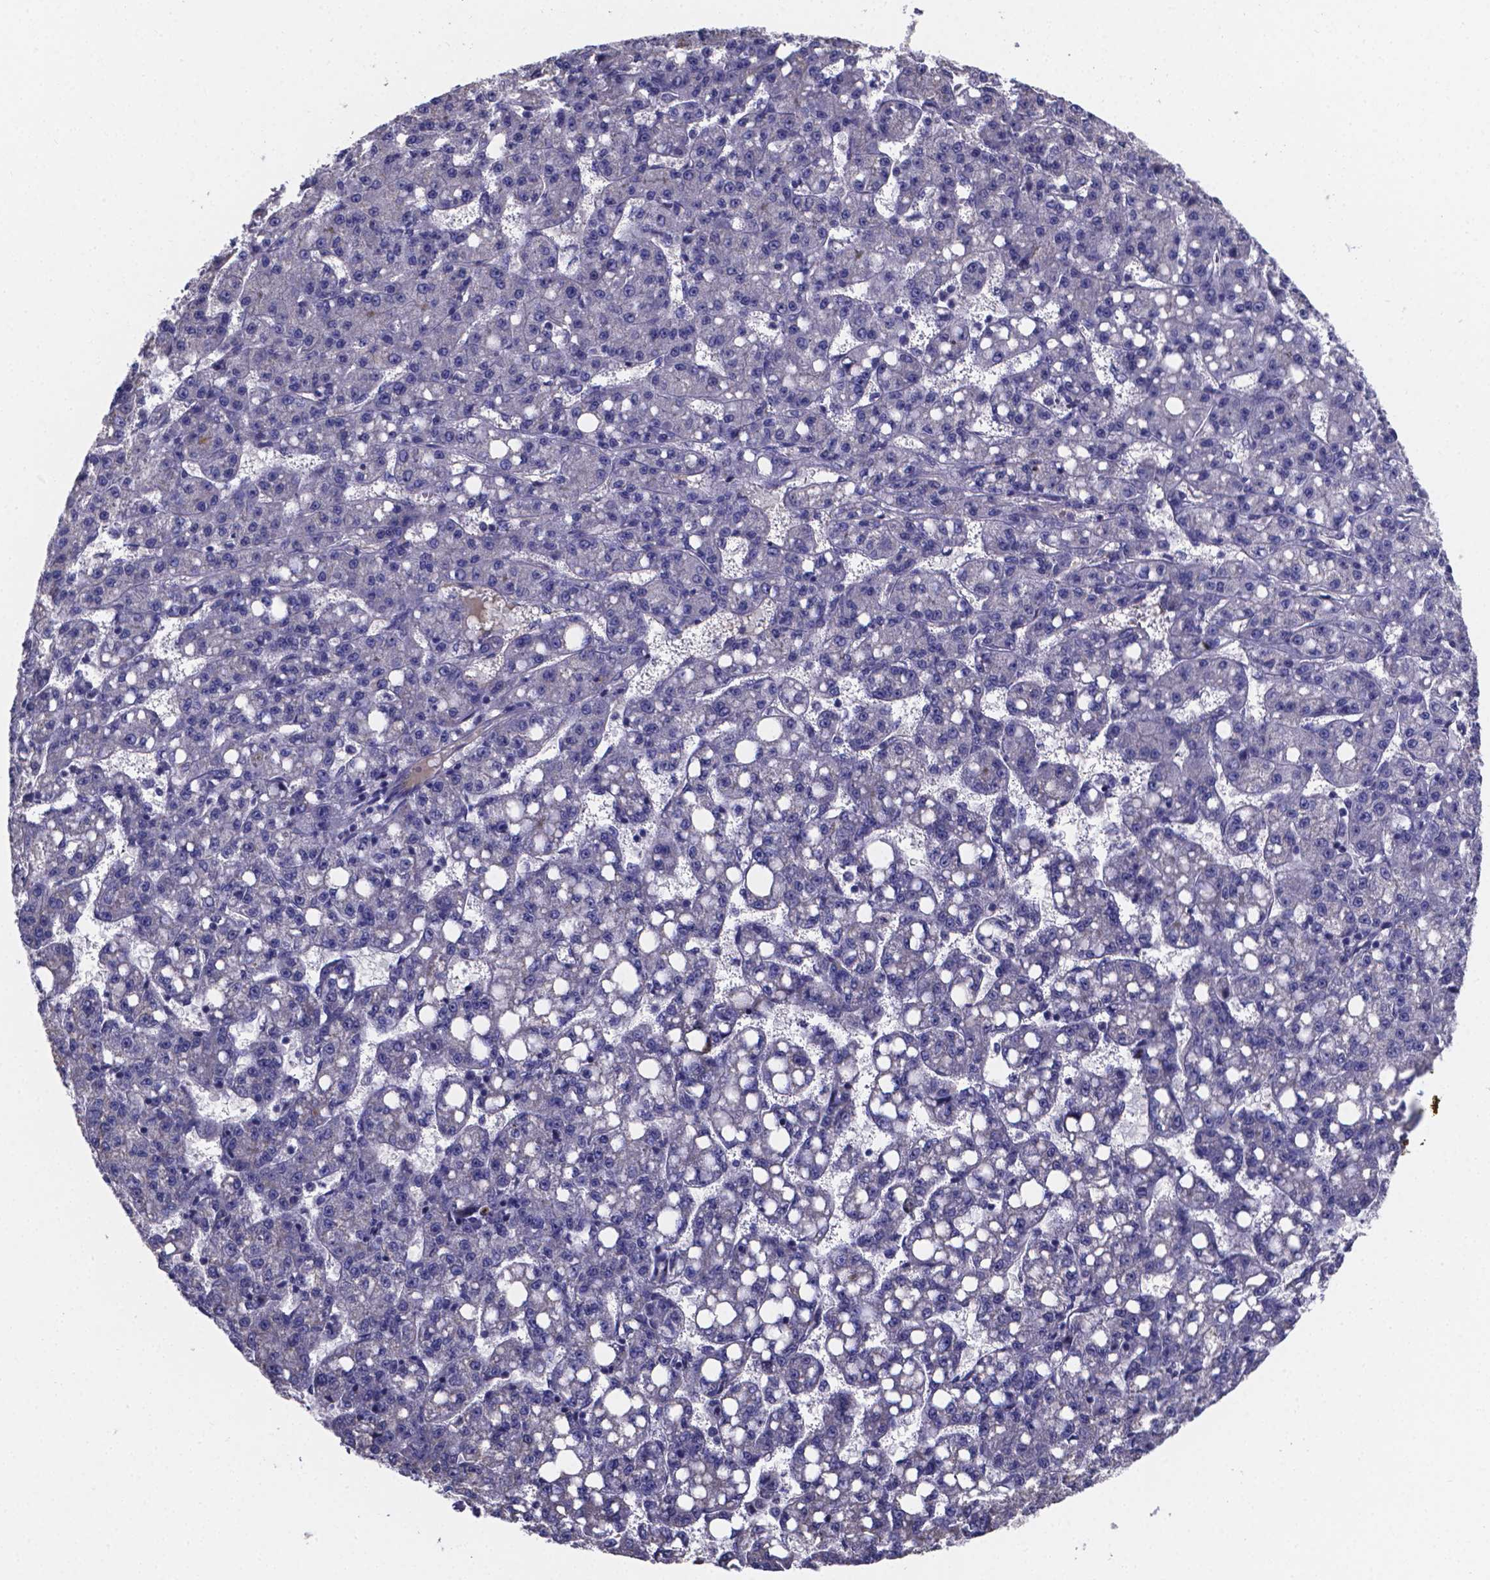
{"staining": {"intensity": "negative", "quantity": "none", "location": "none"}, "tissue": "liver cancer", "cell_type": "Tumor cells", "image_type": "cancer", "snomed": [{"axis": "morphology", "description": "Carcinoma, Hepatocellular, NOS"}, {"axis": "topography", "description": "Liver"}], "caption": "High magnification brightfield microscopy of liver cancer (hepatocellular carcinoma) stained with DAB (brown) and counterstained with hematoxylin (blue): tumor cells show no significant positivity. (DAB immunohistochemistry visualized using brightfield microscopy, high magnification).", "gene": "SFRP4", "patient": {"sex": "female", "age": 65}}